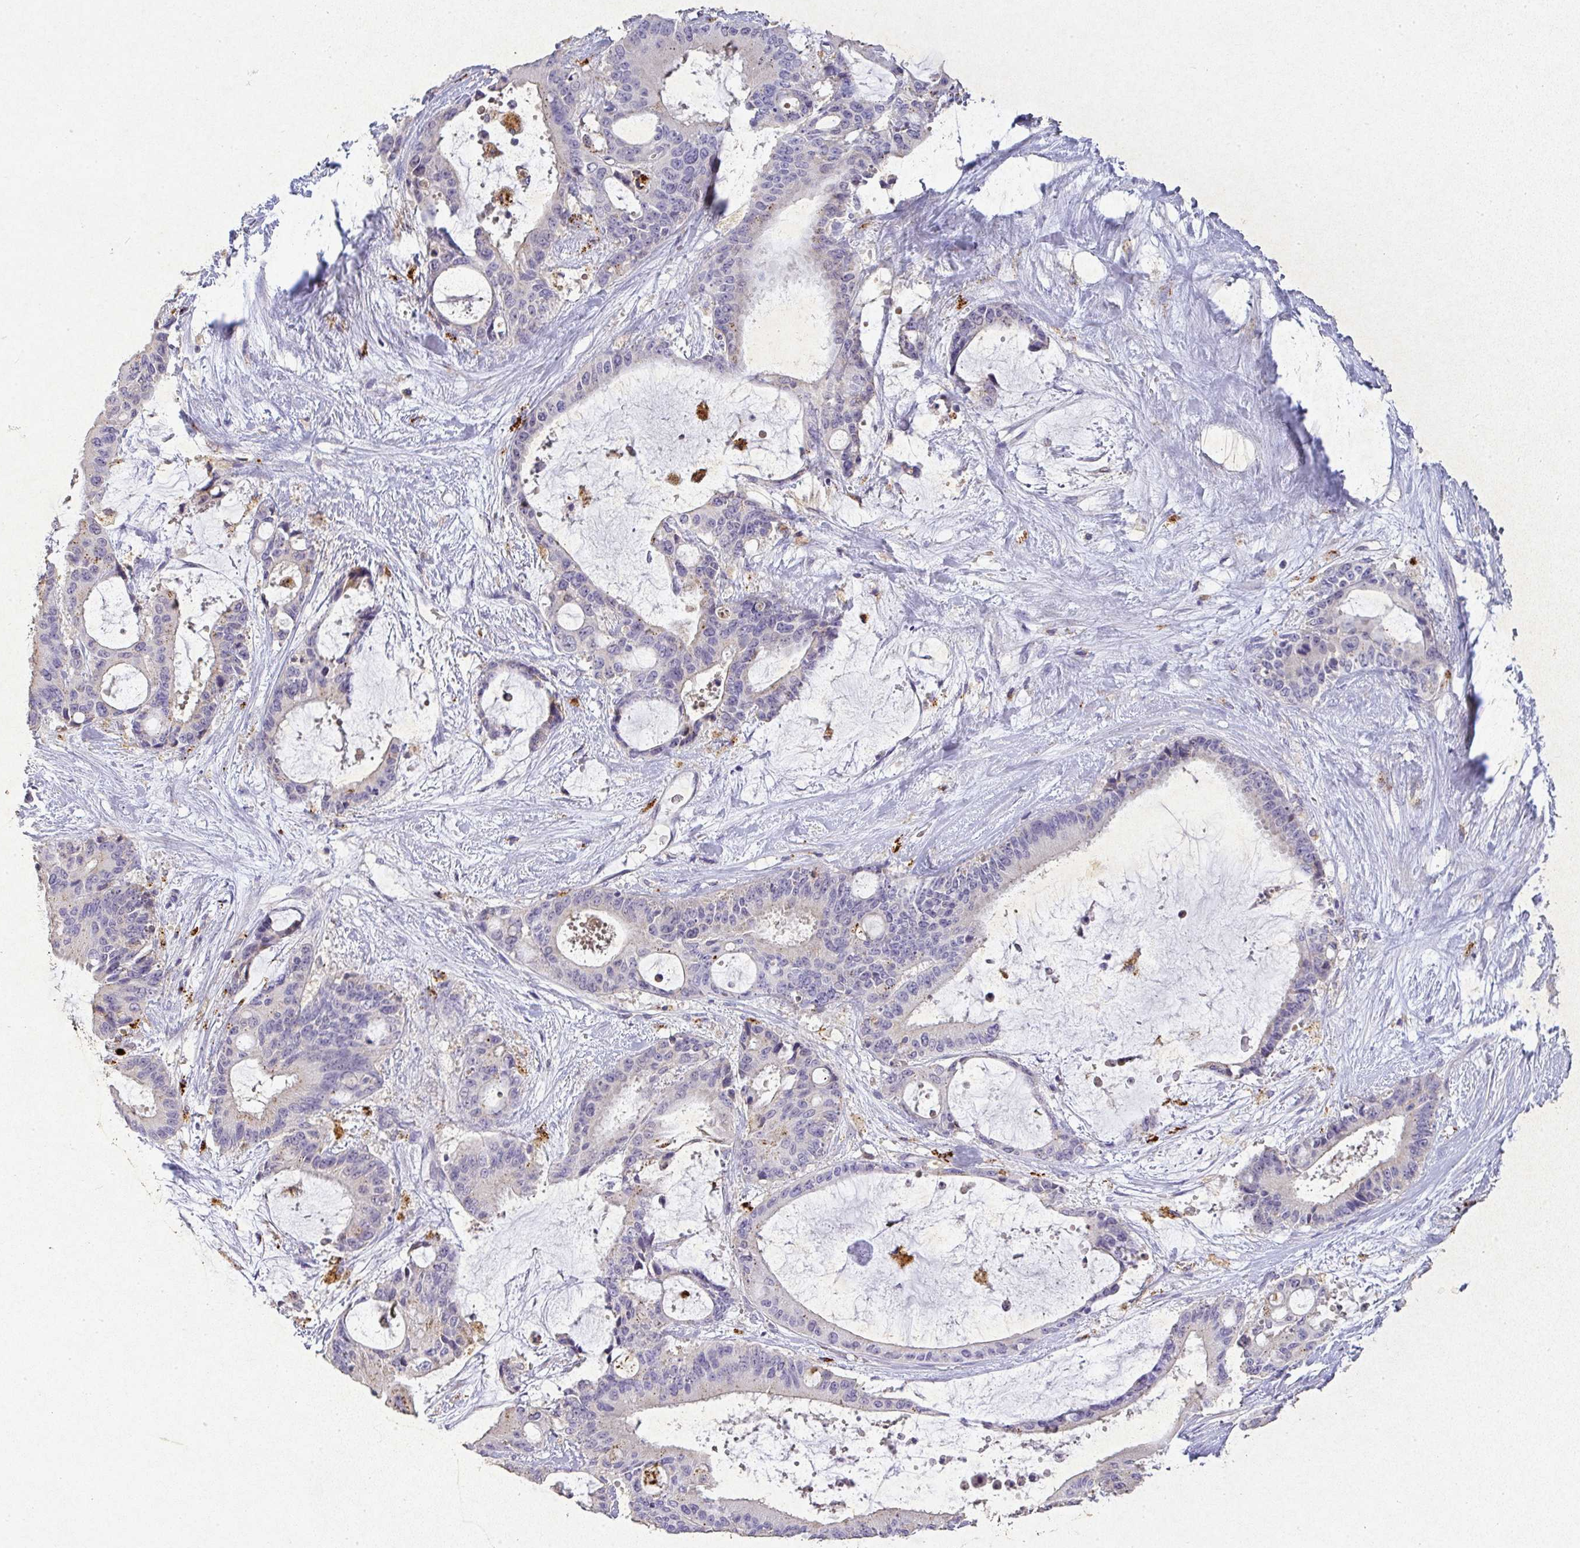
{"staining": {"intensity": "negative", "quantity": "none", "location": "none"}, "tissue": "liver cancer", "cell_type": "Tumor cells", "image_type": "cancer", "snomed": [{"axis": "morphology", "description": "Normal tissue, NOS"}, {"axis": "morphology", "description": "Cholangiocarcinoma"}, {"axis": "topography", "description": "Liver"}, {"axis": "topography", "description": "Peripheral nerve tissue"}], "caption": "This micrograph is of liver cholangiocarcinoma stained with immunohistochemistry (IHC) to label a protein in brown with the nuclei are counter-stained blue. There is no positivity in tumor cells.", "gene": "RPS2", "patient": {"sex": "female", "age": 73}}